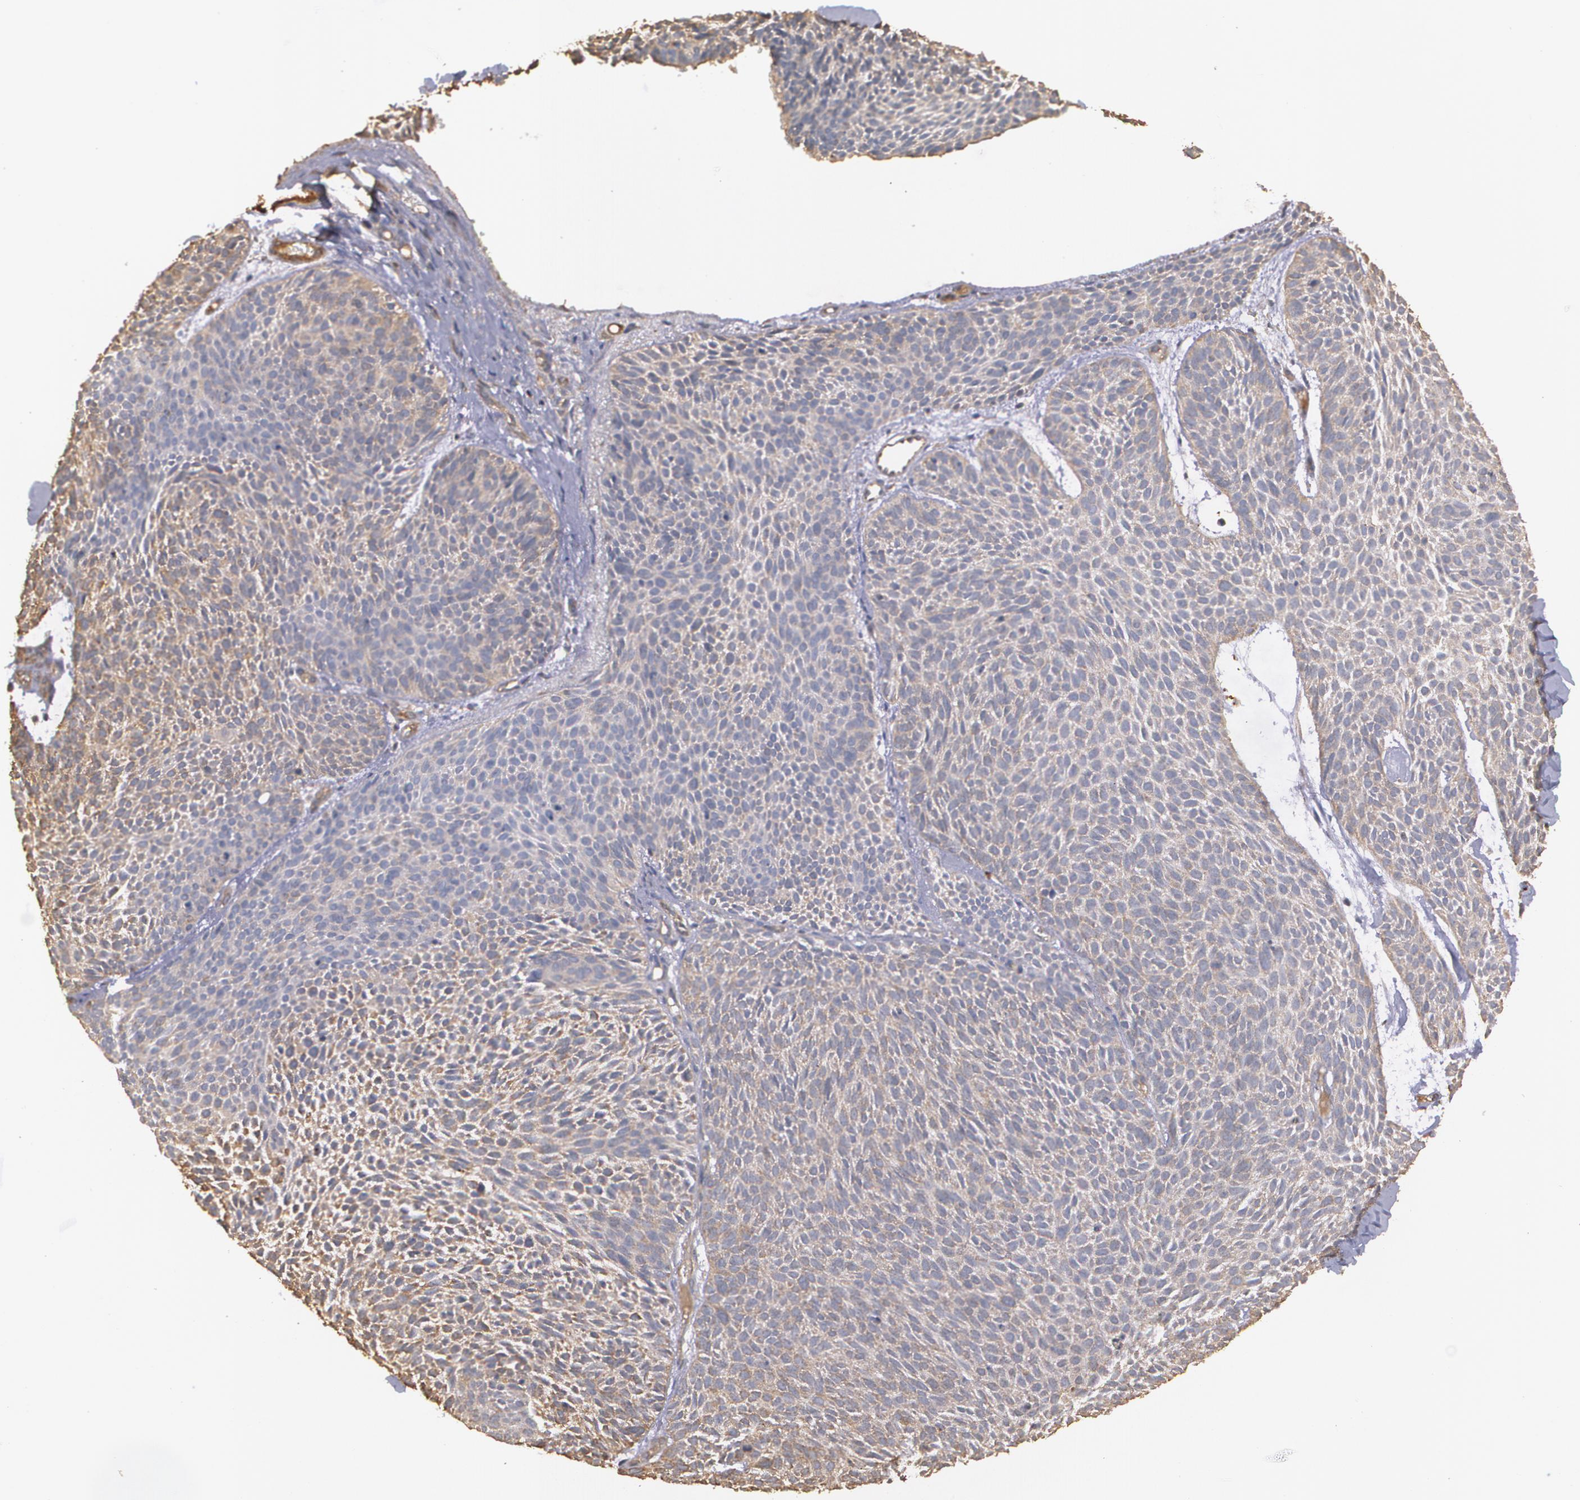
{"staining": {"intensity": "weak", "quantity": ">75%", "location": "cytoplasmic/membranous"}, "tissue": "skin cancer", "cell_type": "Tumor cells", "image_type": "cancer", "snomed": [{"axis": "morphology", "description": "Basal cell carcinoma"}, {"axis": "topography", "description": "Skin"}], "caption": "The immunohistochemical stain highlights weak cytoplasmic/membranous staining in tumor cells of skin cancer (basal cell carcinoma) tissue.", "gene": "PON1", "patient": {"sex": "male", "age": 84}}